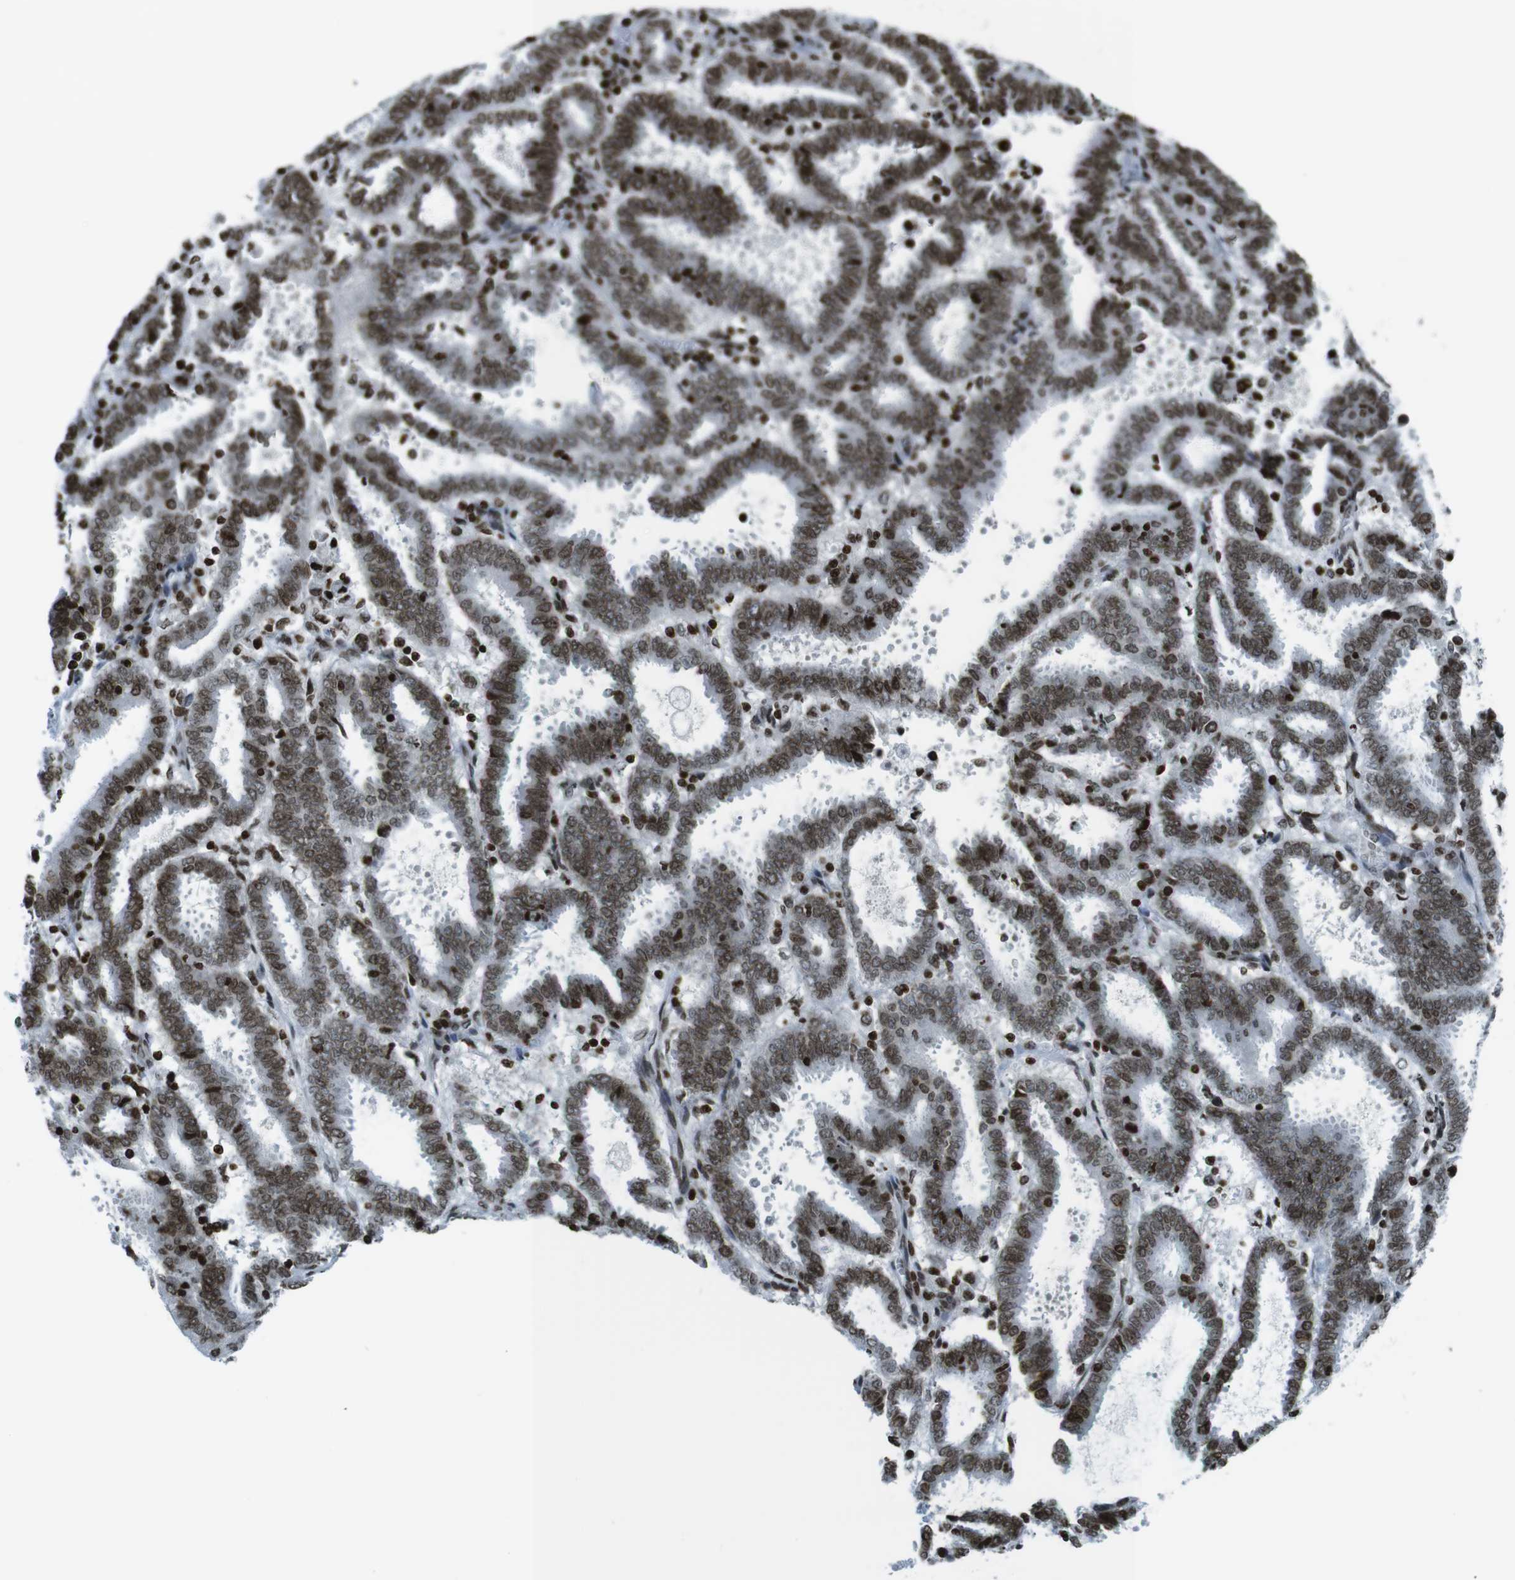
{"staining": {"intensity": "strong", "quantity": ">75%", "location": "nuclear"}, "tissue": "endometrial cancer", "cell_type": "Tumor cells", "image_type": "cancer", "snomed": [{"axis": "morphology", "description": "Adenocarcinoma, NOS"}, {"axis": "topography", "description": "Uterus"}], "caption": "Immunohistochemical staining of endometrial cancer (adenocarcinoma) shows high levels of strong nuclear protein positivity in about >75% of tumor cells.", "gene": "H2AC8", "patient": {"sex": "female", "age": 83}}